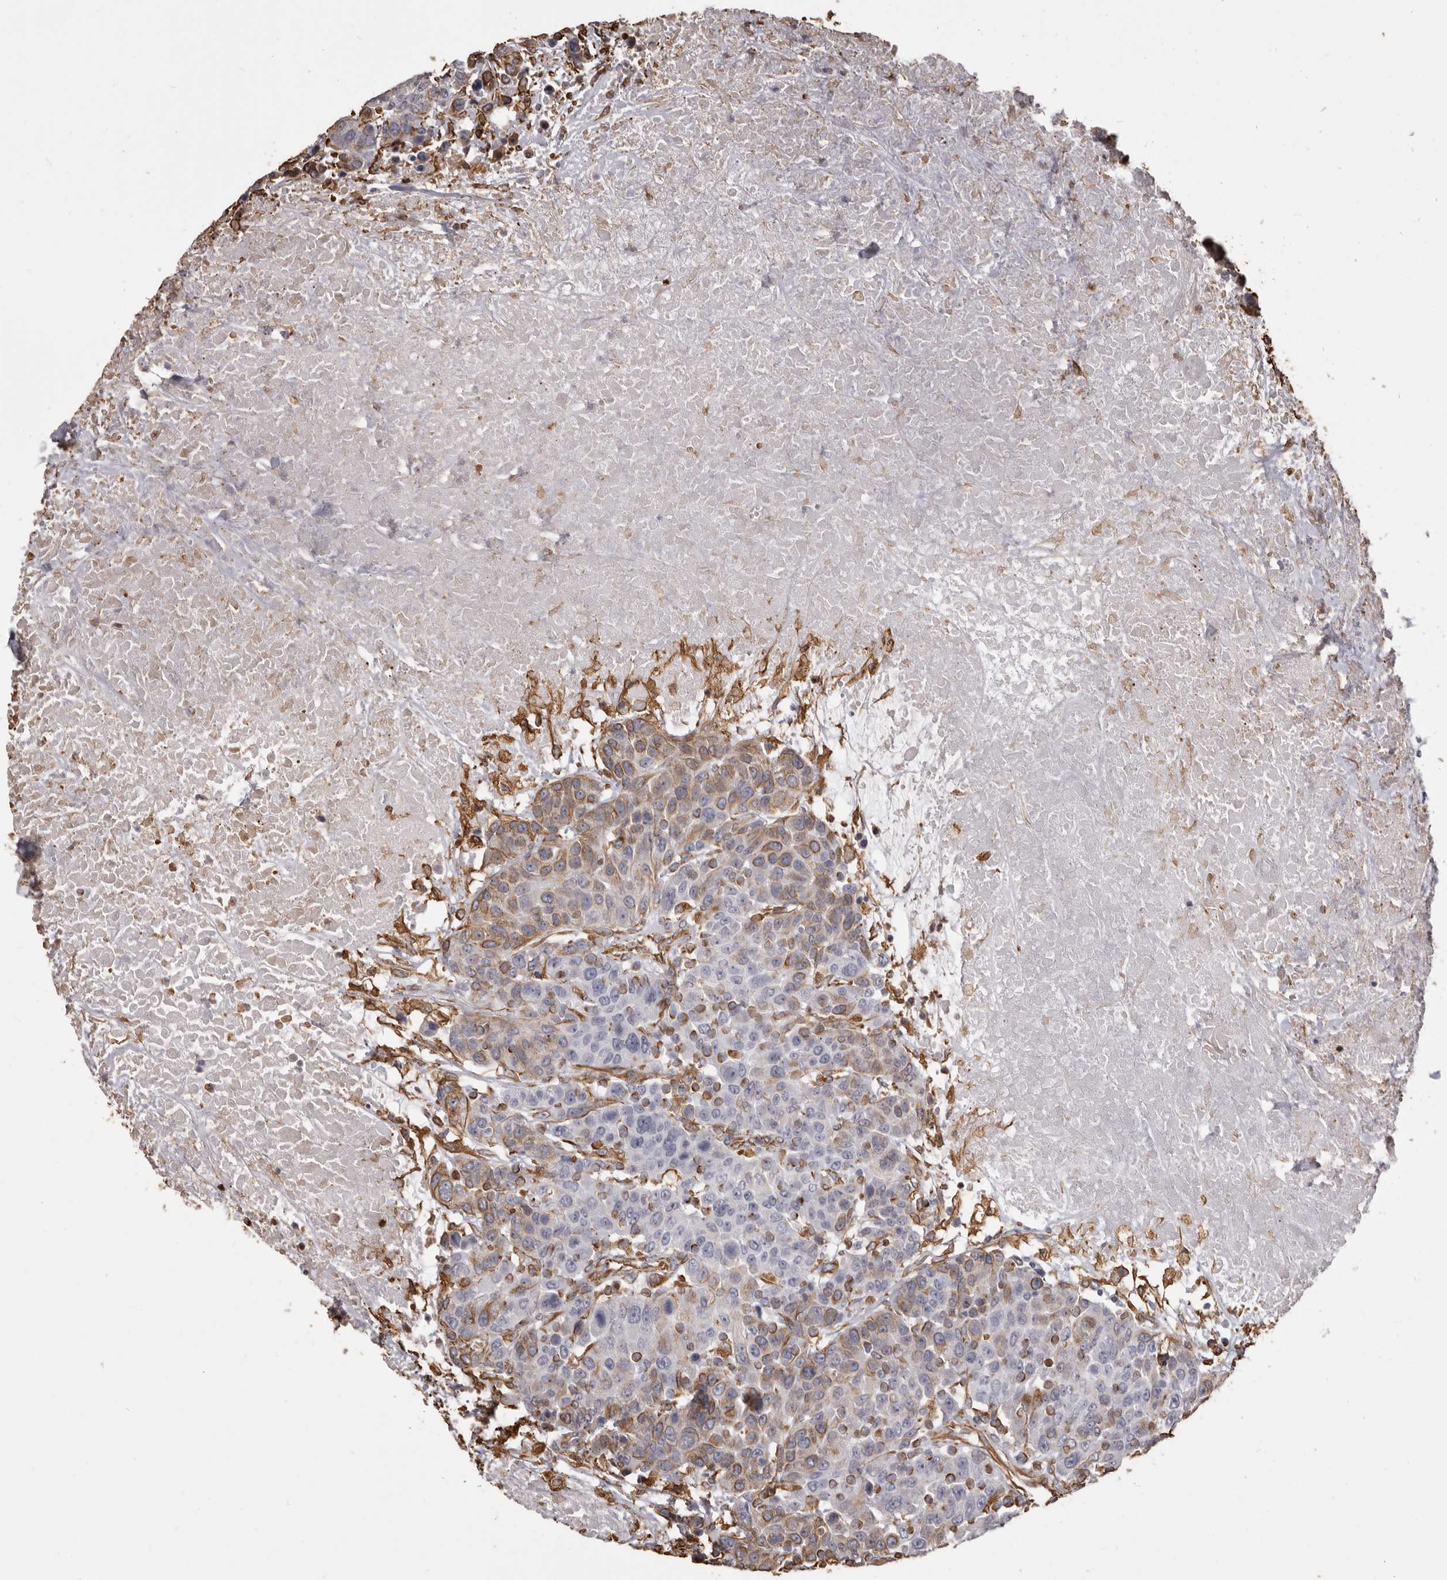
{"staining": {"intensity": "moderate", "quantity": "<25%", "location": "cytoplasmic/membranous"}, "tissue": "breast cancer", "cell_type": "Tumor cells", "image_type": "cancer", "snomed": [{"axis": "morphology", "description": "Duct carcinoma"}, {"axis": "topography", "description": "Breast"}], "caption": "Immunohistochemical staining of infiltrating ductal carcinoma (breast) exhibits low levels of moderate cytoplasmic/membranous expression in about <25% of tumor cells.", "gene": "MTURN", "patient": {"sex": "female", "age": 37}}